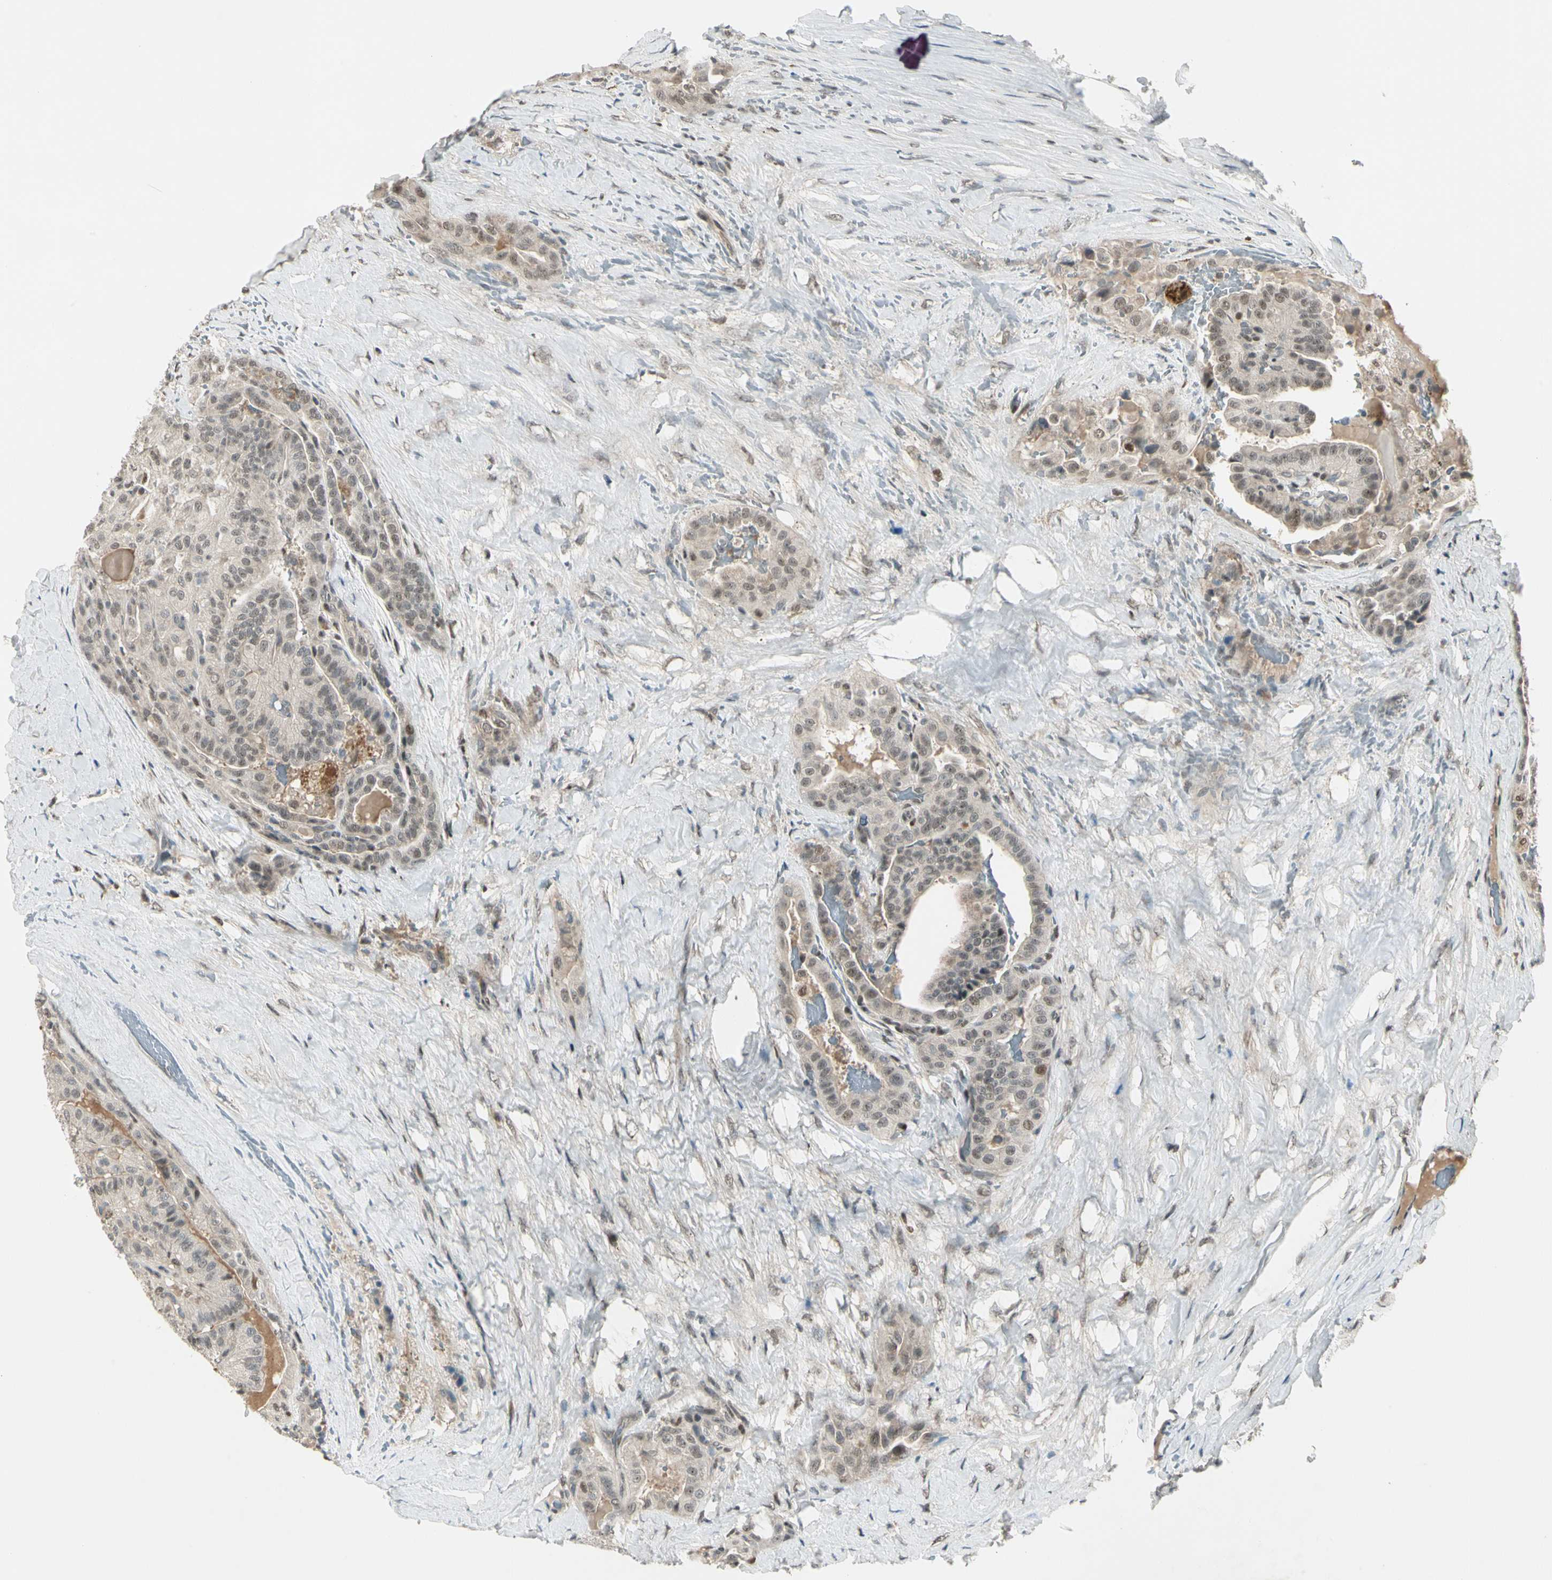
{"staining": {"intensity": "weak", "quantity": ">75%", "location": "nuclear"}, "tissue": "thyroid cancer", "cell_type": "Tumor cells", "image_type": "cancer", "snomed": [{"axis": "morphology", "description": "Papillary adenocarcinoma, NOS"}, {"axis": "topography", "description": "Thyroid gland"}], "caption": "Protein staining of thyroid papillary adenocarcinoma tissue reveals weak nuclear positivity in about >75% of tumor cells. The staining was performed using DAB to visualize the protein expression in brown, while the nuclei were stained in blue with hematoxylin (Magnification: 20x).", "gene": "GTF3A", "patient": {"sex": "male", "age": 77}}